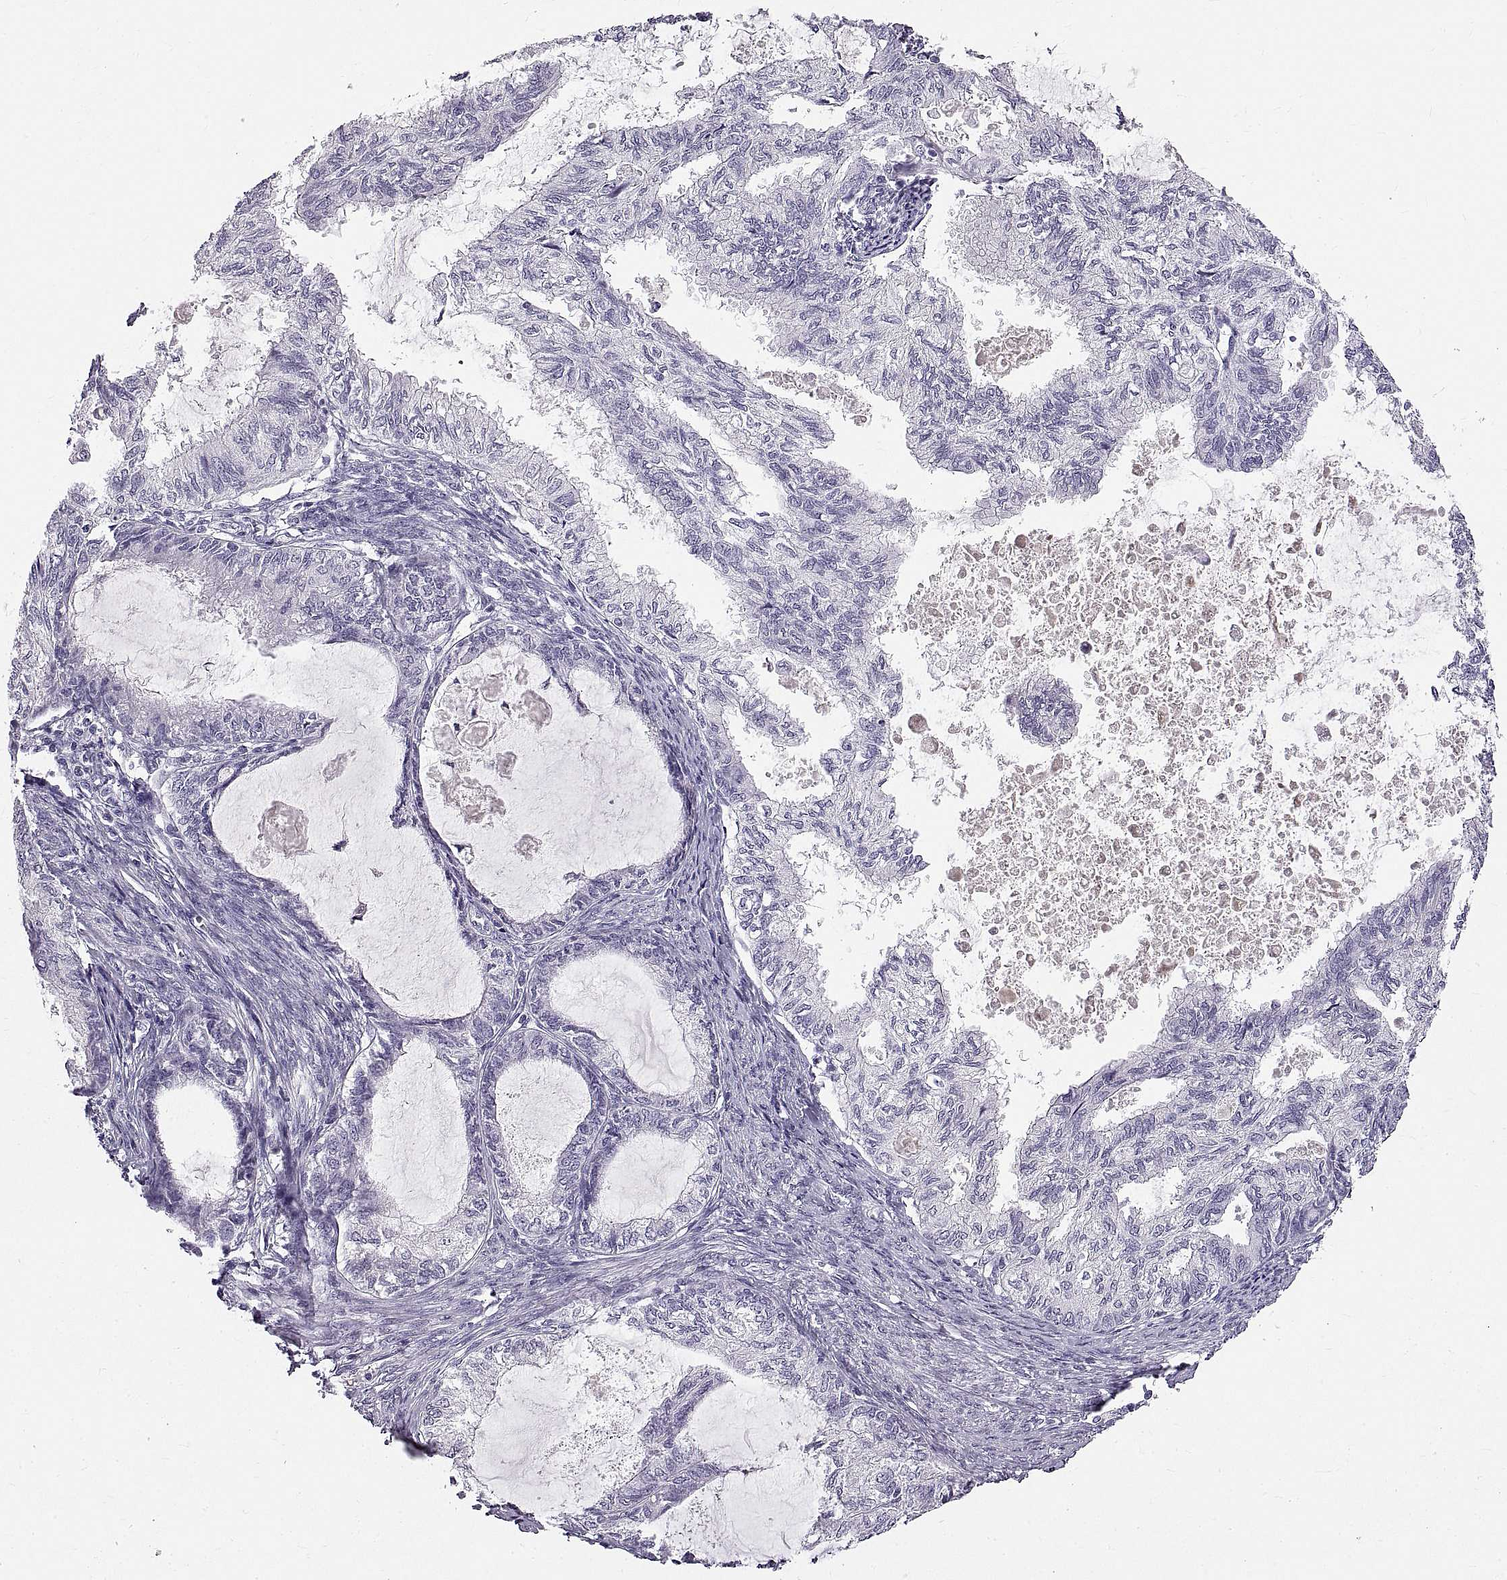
{"staining": {"intensity": "negative", "quantity": "none", "location": "none"}, "tissue": "endometrial cancer", "cell_type": "Tumor cells", "image_type": "cancer", "snomed": [{"axis": "morphology", "description": "Adenocarcinoma, NOS"}, {"axis": "topography", "description": "Endometrium"}], "caption": "There is no significant positivity in tumor cells of endometrial cancer. The staining was performed using DAB (3,3'-diaminobenzidine) to visualize the protein expression in brown, while the nuclei were stained in blue with hematoxylin (Magnification: 20x).", "gene": "WFDC8", "patient": {"sex": "female", "age": 86}}